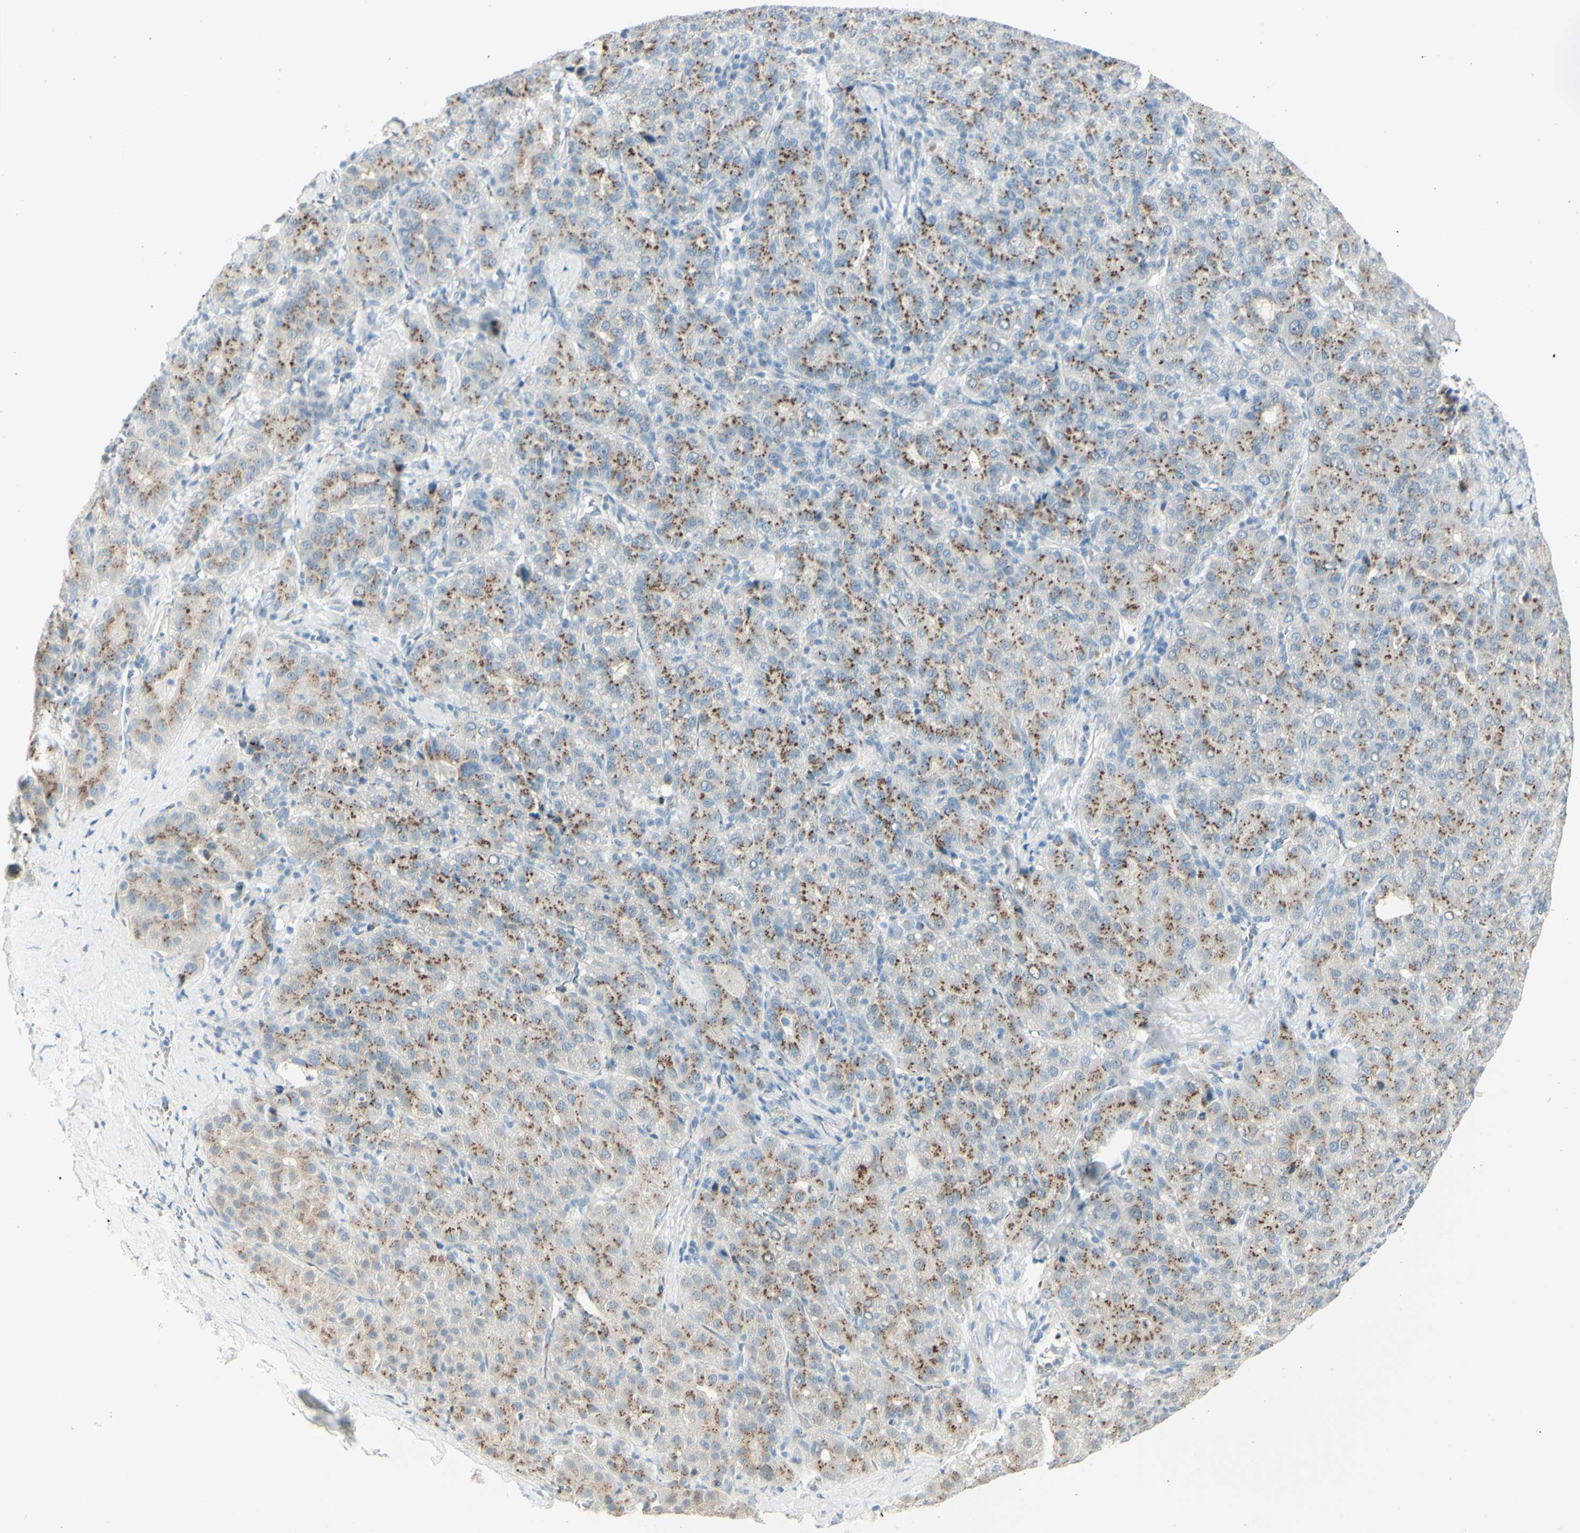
{"staining": {"intensity": "moderate", "quantity": "25%-75%", "location": "cytoplasmic/membranous"}, "tissue": "liver cancer", "cell_type": "Tumor cells", "image_type": "cancer", "snomed": [{"axis": "morphology", "description": "Carcinoma, Hepatocellular, NOS"}, {"axis": "topography", "description": "Liver"}], "caption": "High-magnification brightfield microscopy of liver cancer stained with DAB (3,3'-diaminobenzidine) (brown) and counterstained with hematoxylin (blue). tumor cells exhibit moderate cytoplasmic/membranous staining is identified in approximately25%-75% of cells.", "gene": "B4GALT1", "patient": {"sex": "male", "age": 65}}